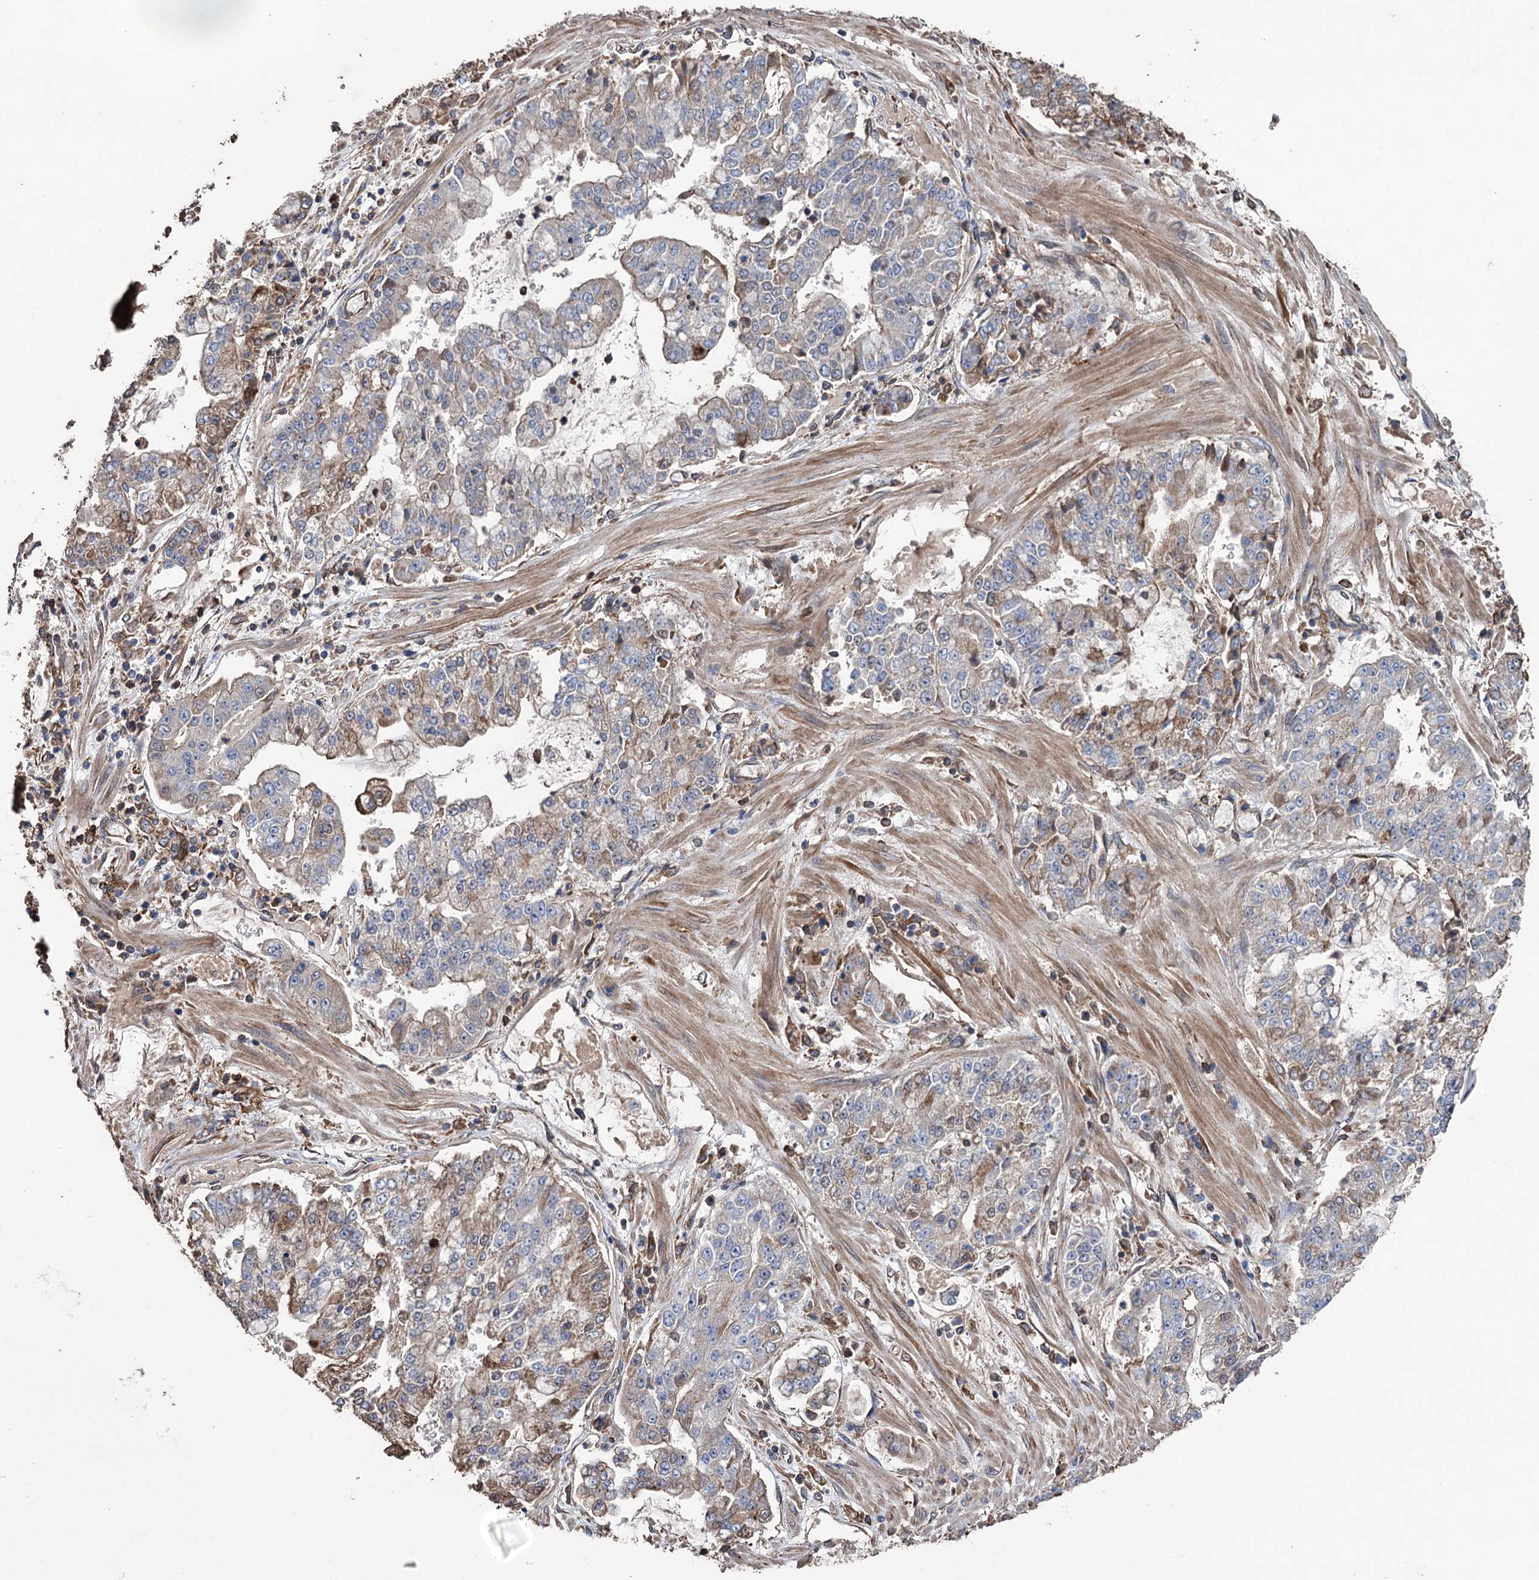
{"staining": {"intensity": "moderate", "quantity": "<25%", "location": "cytoplasmic/membranous"}, "tissue": "stomach cancer", "cell_type": "Tumor cells", "image_type": "cancer", "snomed": [{"axis": "morphology", "description": "Adenocarcinoma, NOS"}, {"axis": "topography", "description": "Stomach"}], "caption": "A high-resolution photomicrograph shows immunohistochemistry (IHC) staining of stomach cancer (adenocarcinoma), which shows moderate cytoplasmic/membranous staining in about <25% of tumor cells.", "gene": "STING1", "patient": {"sex": "male", "age": 76}}